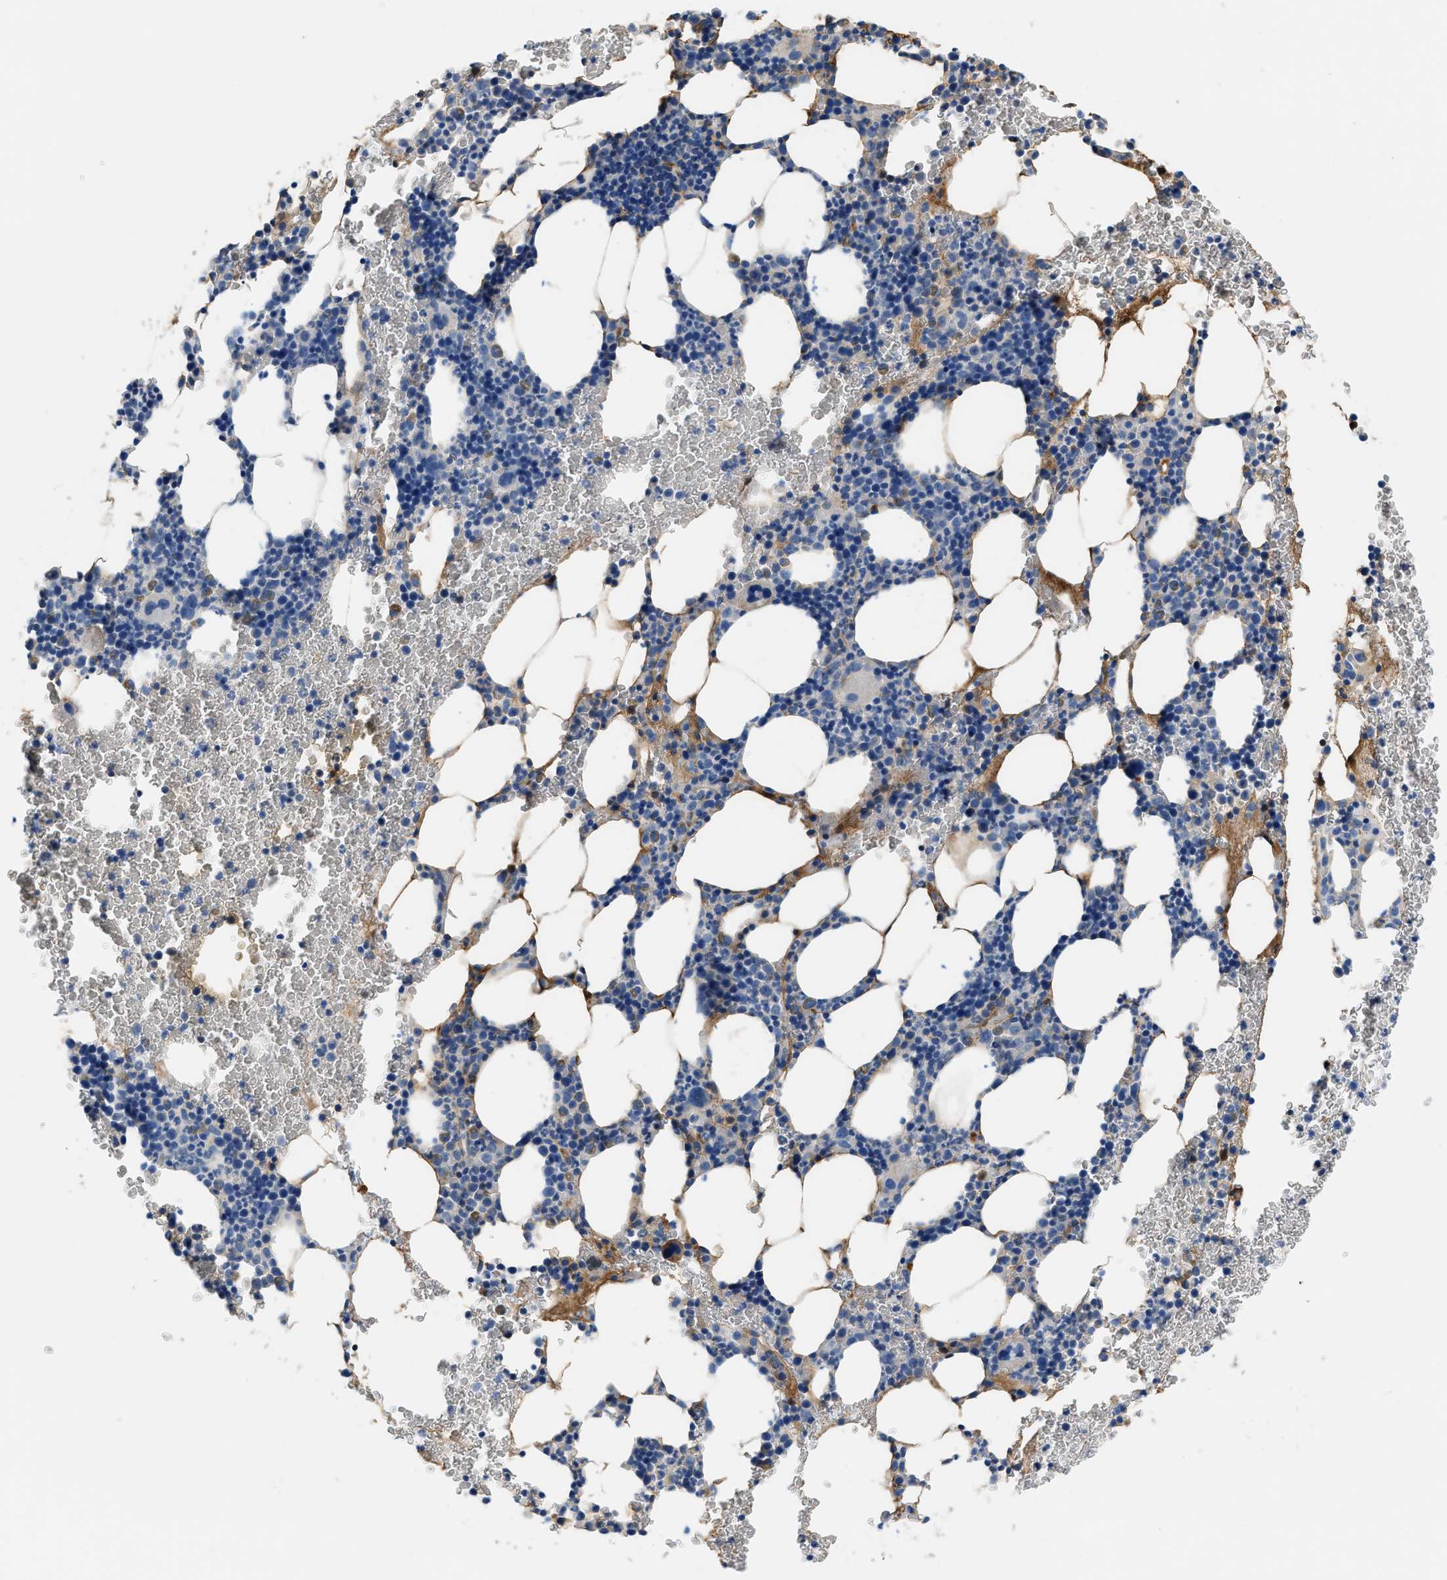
{"staining": {"intensity": "moderate", "quantity": "<25%", "location": "cytoplasmic/membranous"}, "tissue": "bone marrow", "cell_type": "Hematopoietic cells", "image_type": "normal", "snomed": [{"axis": "morphology", "description": "Normal tissue, NOS"}, {"axis": "morphology", "description": "Inflammation, NOS"}, {"axis": "topography", "description": "Bone marrow"}], "caption": "The image demonstrates immunohistochemical staining of unremarkable bone marrow. There is moderate cytoplasmic/membranous positivity is identified in about <25% of hematopoietic cells. Ihc stains the protein of interest in brown and the nuclei are stained blue.", "gene": "CFI", "patient": {"sex": "female", "age": 70}}